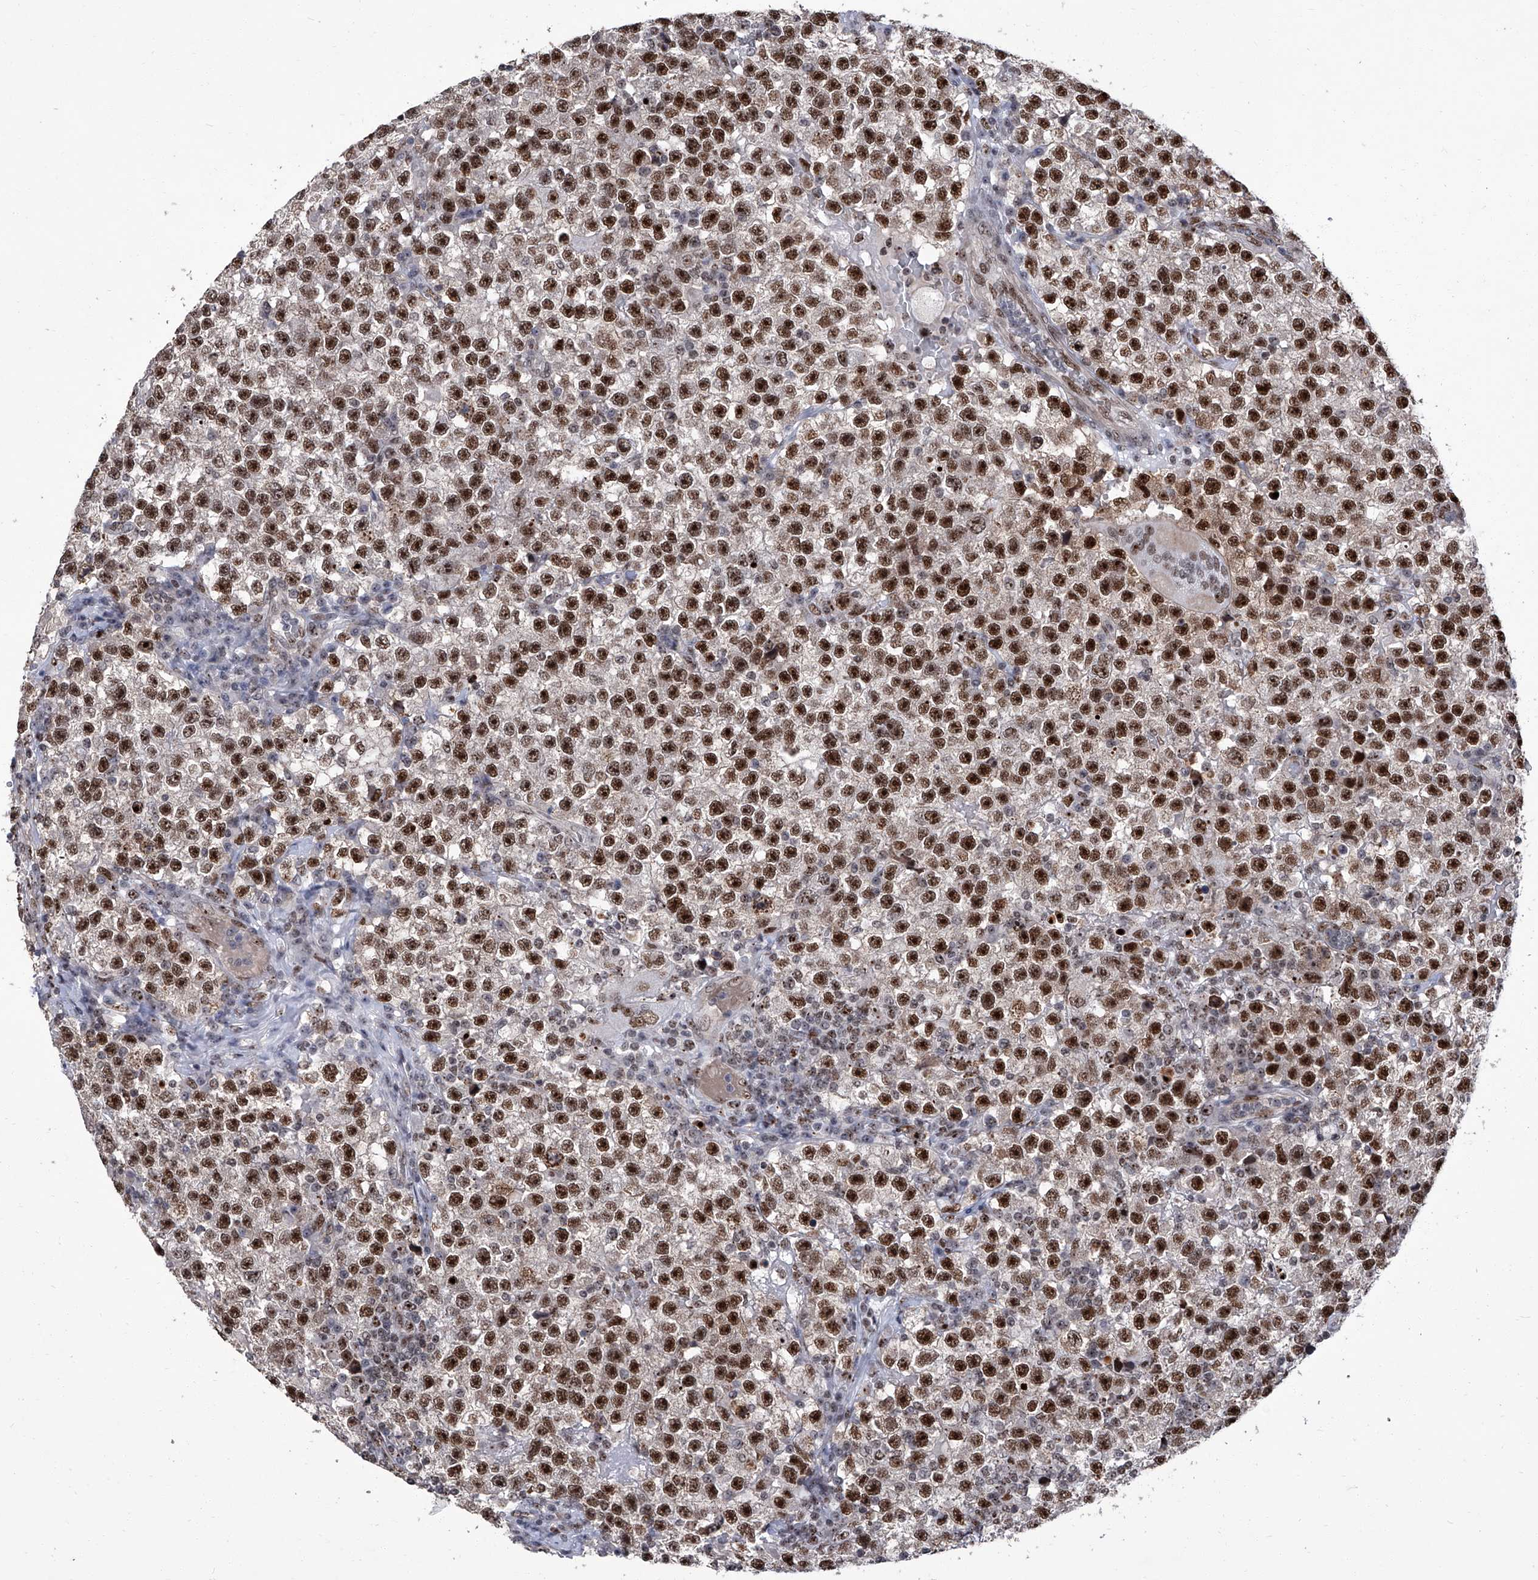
{"staining": {"intensity": "moderate", "quantity": ">75%", "location": "cytoplasmic/membranous,nuclear"}, "tissue": "testis cancer", "cell_type": "Tumor cells", "image_type": "cancer", "snomed": [{"axis": "morphology", "description": "Seminoma, NOS"}, {"axis": "topography", "description": "Testis"}], "caption": "The histopathology image shows a brown stain indicating the presence of a protein in the cytoplasmic/membranous and nuclear of tumor cells in testis cancer.", "gene": "CMTR1", "patient": {"sex": "male", "age": 22}}